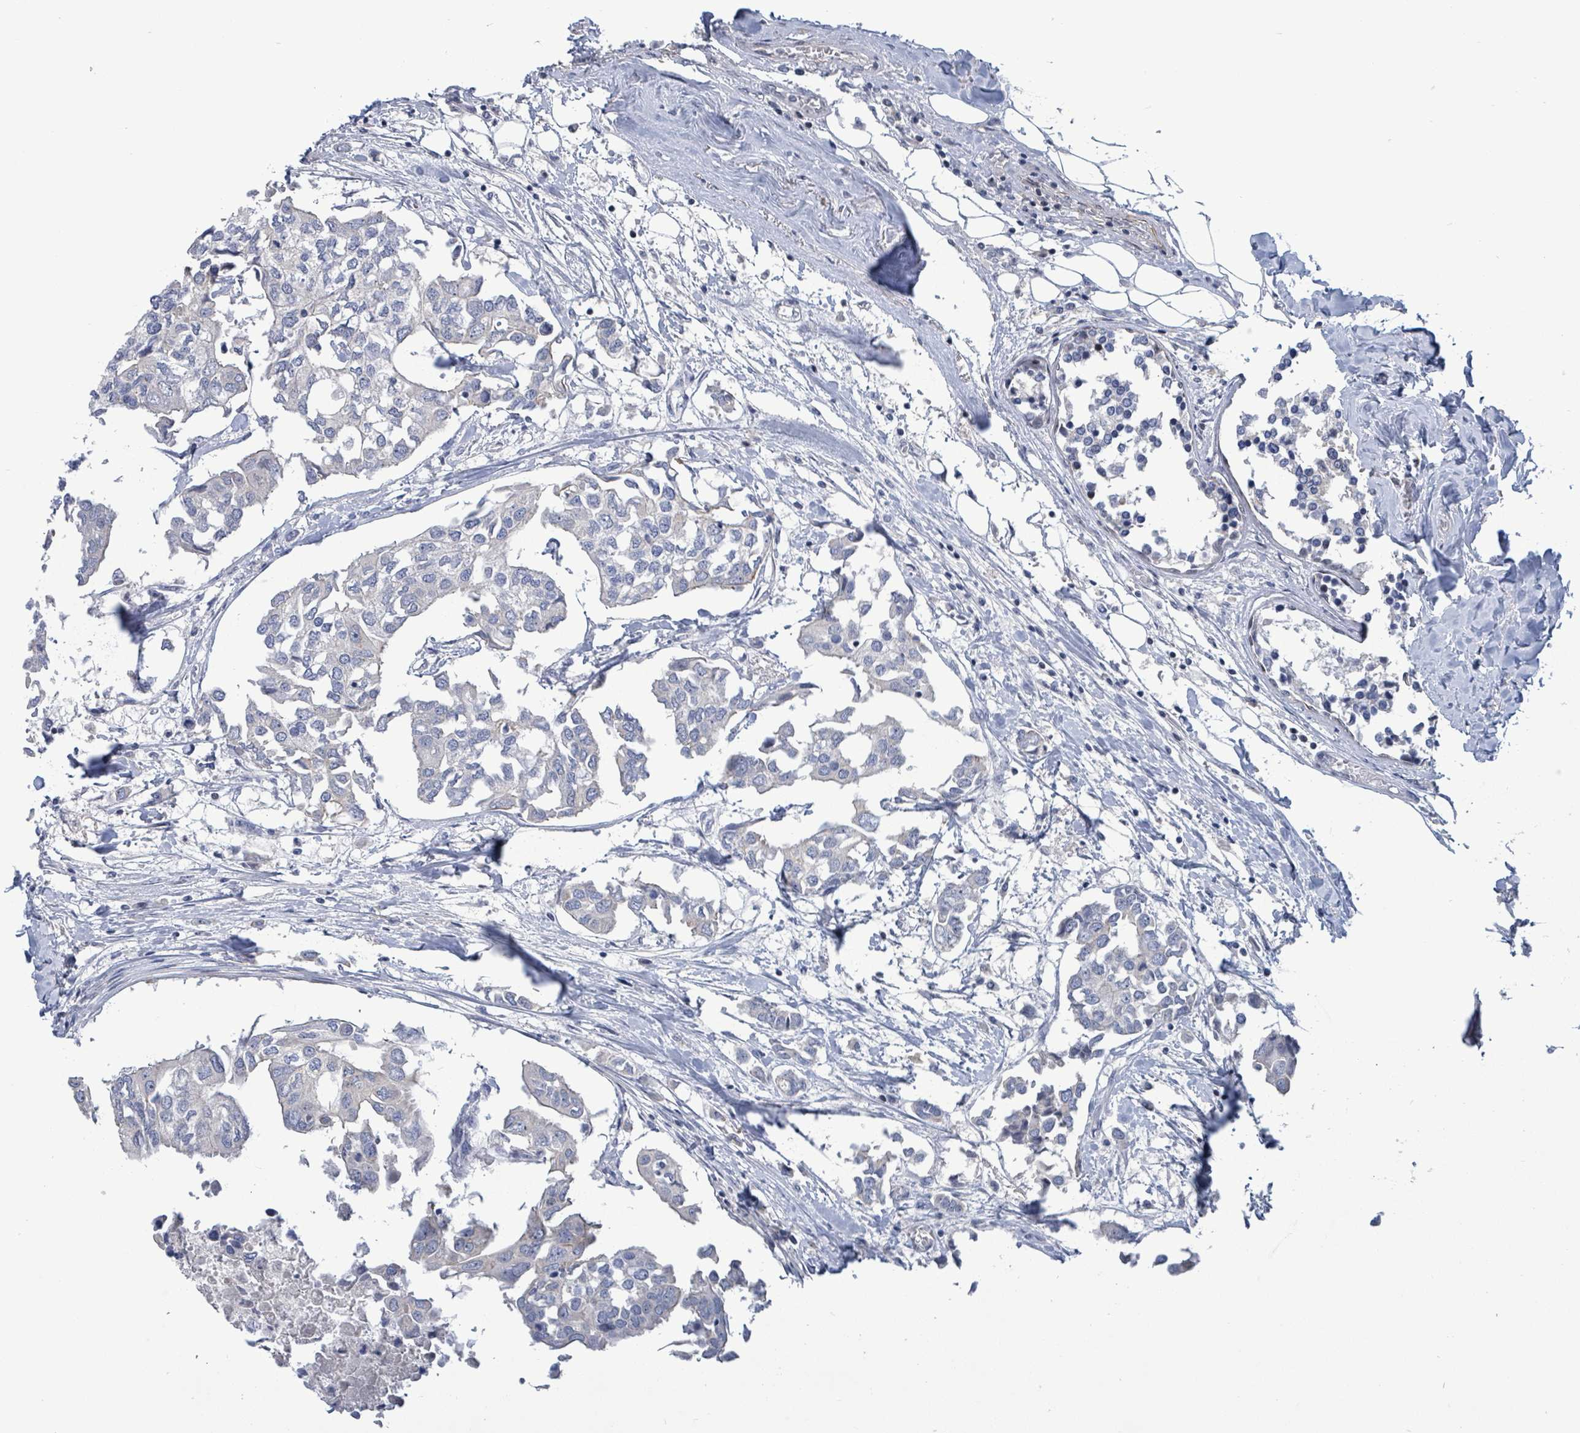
{"staining": {"intensity": "negative", "quantity": "none", "location": "none"}, "tissue": "breast cancer", "cell_type": "Tumor cells", "image_type": "cancer", "snomed": [{"axis": "morphology", "description": "Duct carcinoma"}, {"axis": "topography", "description": "Breast"}], "caption": "The micrograph shows no staining of tumor cells in breast cancer.", "gene": "NTN3", "patient": {"sex": "female", "age": 83}}